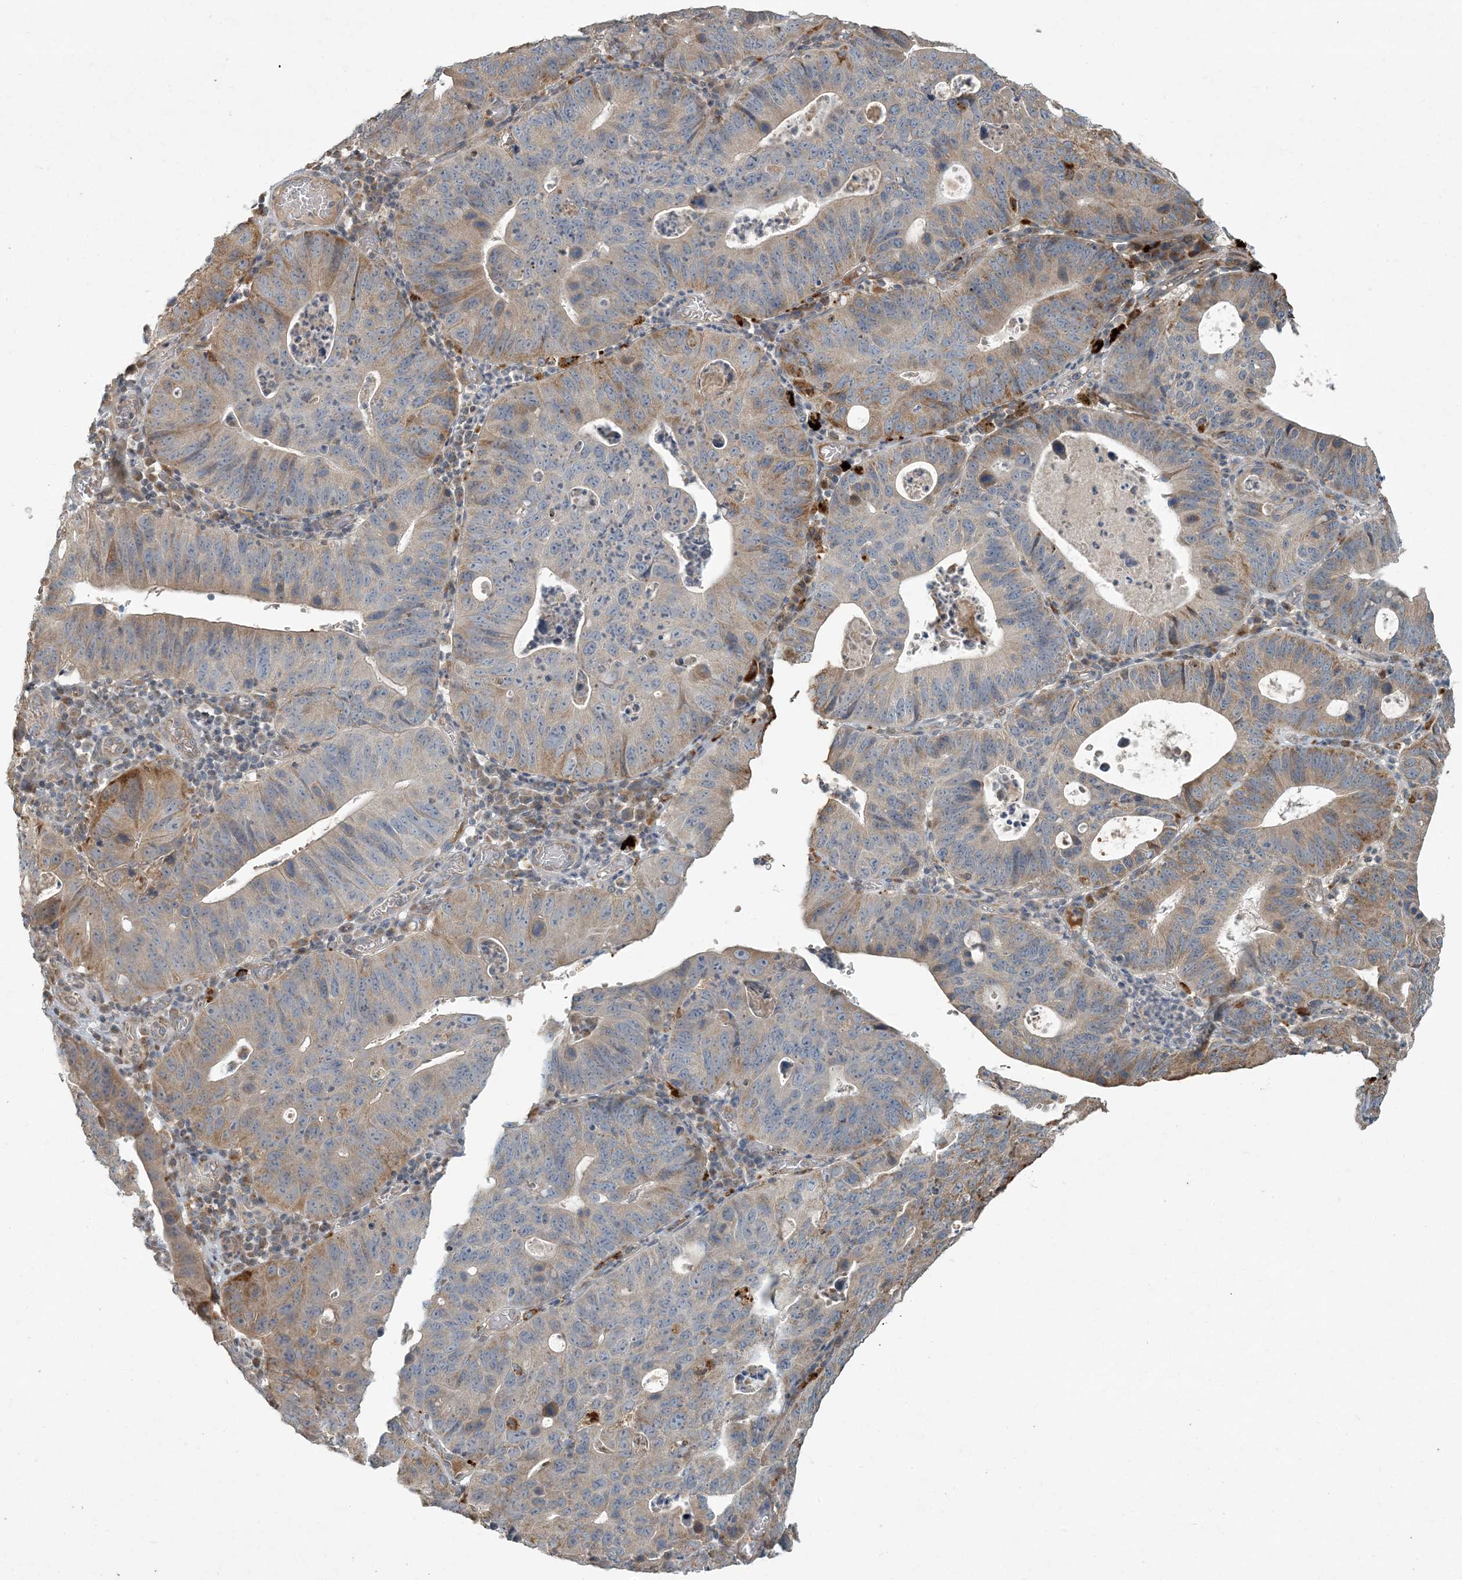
{"staining": {"intensity": "moderate", "quantity": "<25%", "location": "cytoplasmic/membranous"}, "tissue": "stomach cancer", "cell_type": "Tumor cells", "image_type": "cancer", "snomed": [{"axis": "morphology", "description": "Adenocarcinoma, NOS"}, {"axis": "topography", "description": "Stomach"}], "caption": "Immunohistochemical staining of stomach cancer displays low levels of moderate cytoplasmic/membranous positivity in approximately <25% of tumor cells.", "gene": "LTN1", "patient": {"sex": "male", "age": 59}}